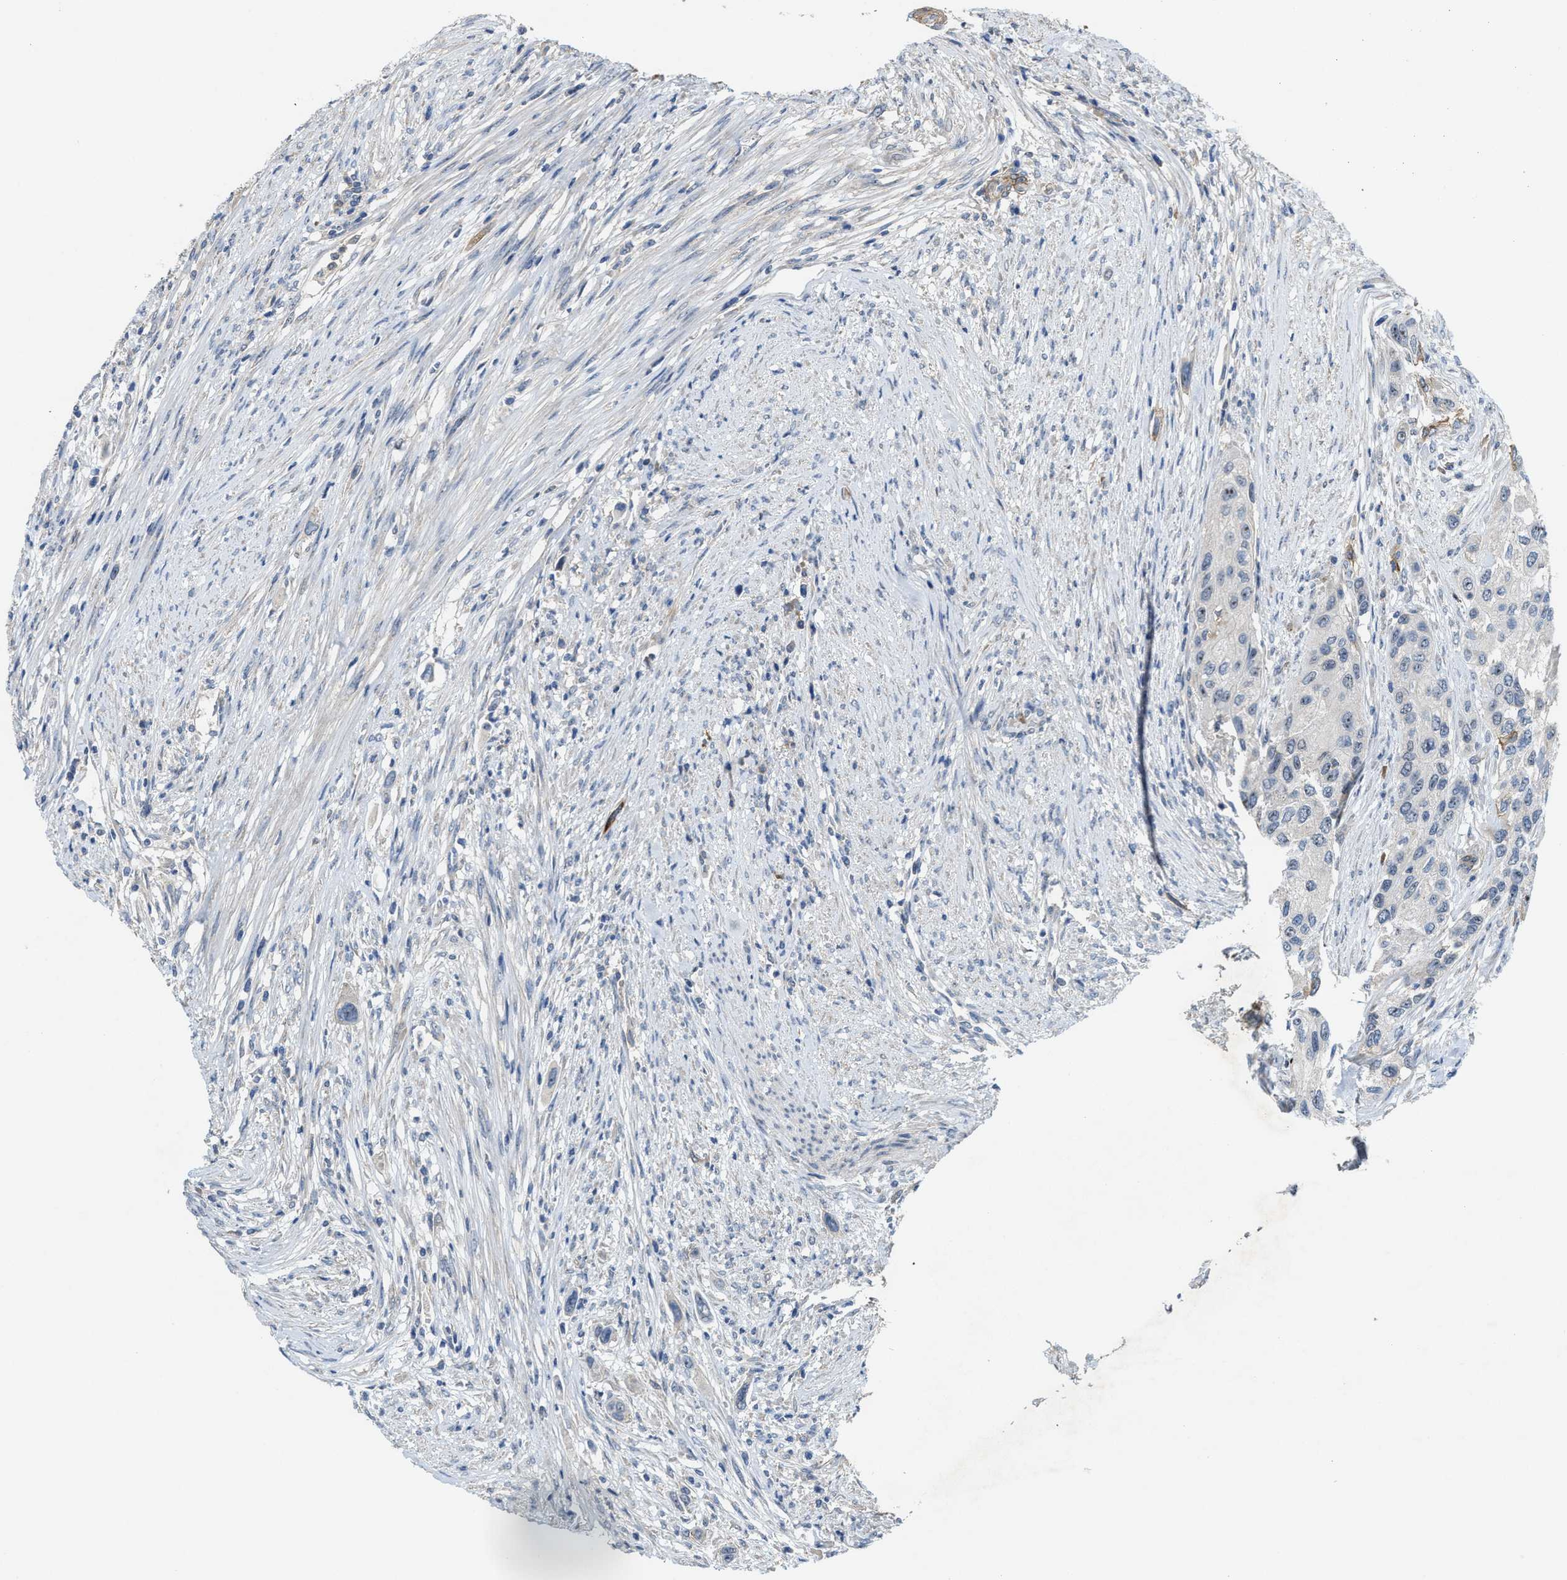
{"staining": {"intensity": "weak", "quantity": "<25%", "location": "nuclear"}, "tissue": "urothelial cancer", "cell_type": "Tumor cells", "image_type": "cancer", "snomed": [{"axis": "morphology", "description": "Urothelial carcinoma, High grade"}, {"axis": "topography", "description": "Urinary bladder"}], "caption": "This is a photomicrograph of IHC staining of high-grade urothelial carcinoma, which shows no staining in tumor cells.", "gene": "ZNF783", "patient": {"sex": "female", "age": 56}}